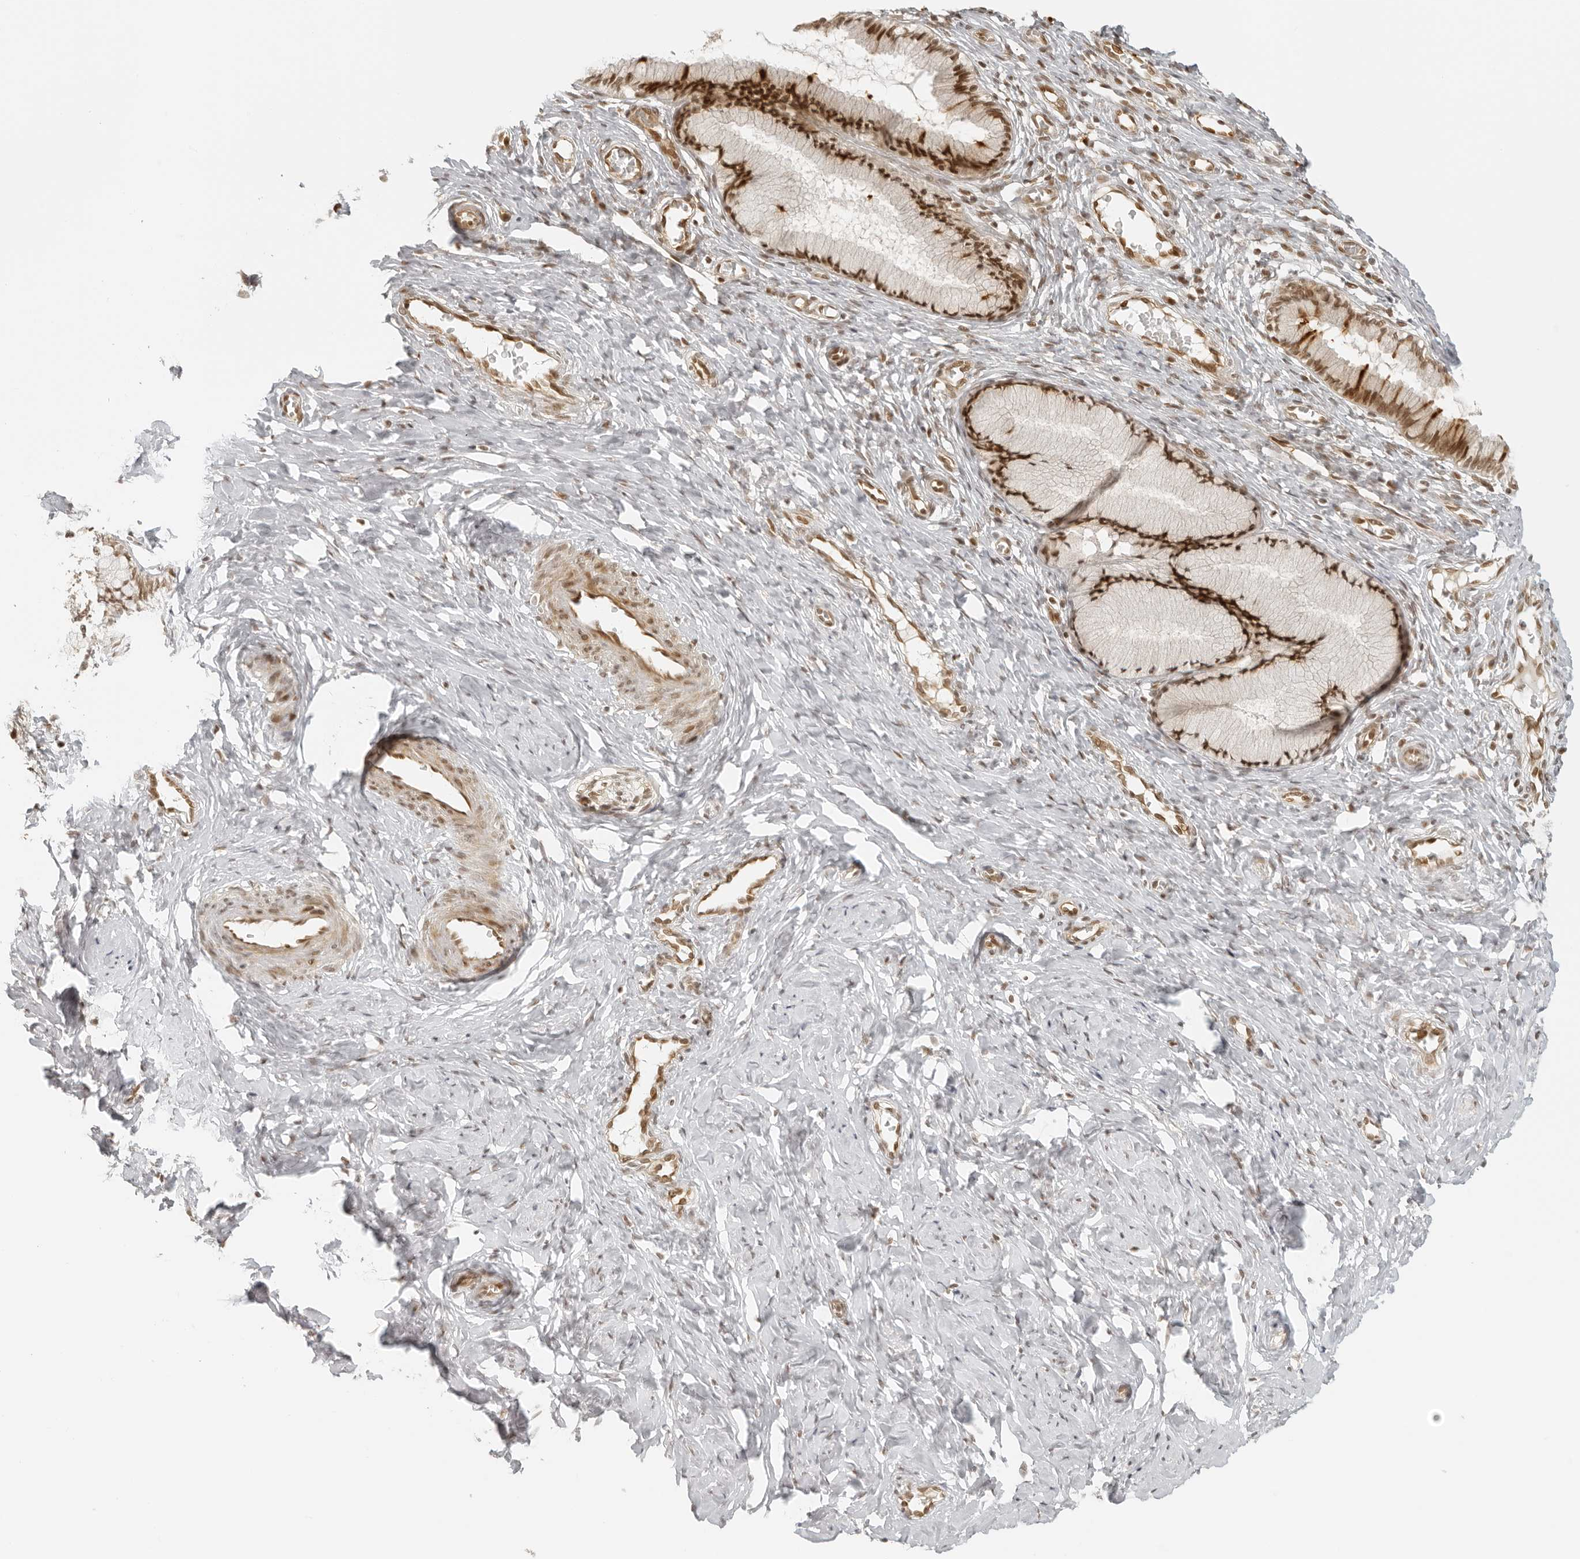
{"staining": {"intensity": "strong", "quantity": ">75%", "location": "nuclear"}, "tissue": "cervix", "cell_type": "Glandular cells", "image_type": "normal", "snomed": [{"axis": "morphology", "description": "Normal tissue, NOS"}, {"axis": "topography", "description": "Cervix"}], "caption": "A histopathology image of cervix stained for a protein shows strong nuclear brown staining in glandular cells.", "gene": "ZNF407", "patient": {"sex": "female", "age": 27}}